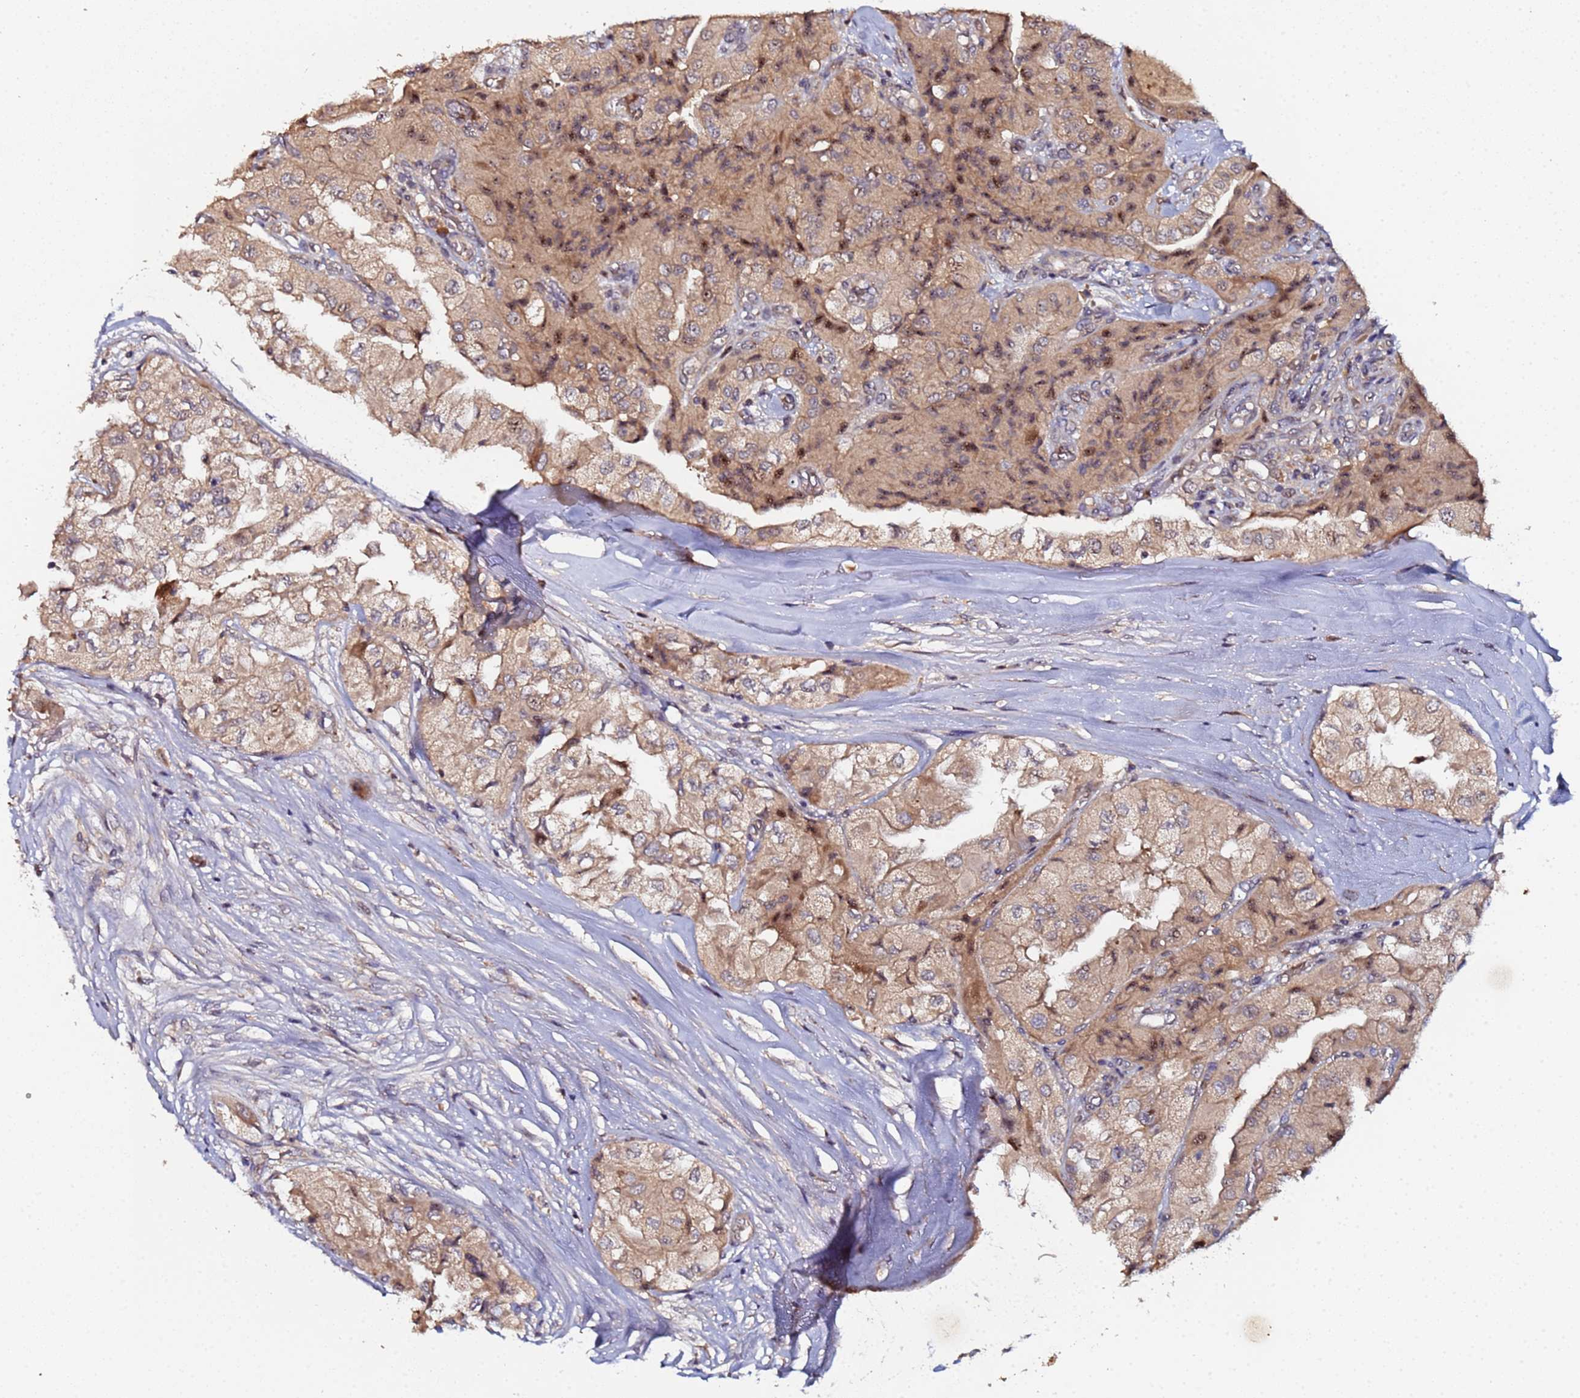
{"staining": {"intensity": "moderate", "quantity": ">75%", "location": "cytoplasmic/membranous,nuclear"}, "tissue": "head and neck cancer", "cell_type": "Tumor cells", "image_type": "cancer", "snomed": [{"axis": "morphology", "description": "Adenocarcinoma, NOS"}, {"axis": "topography", "description": "Head-Neck"}], "caption": "Human head and neck adenocarcinoma stained with a brown dye reveals moderate cytoplasmic/membranous and nuclear positive positivity in about >75% of tumor cells.", "gene": "OSER1", "patient": {"sex": "male", "age": 66}}